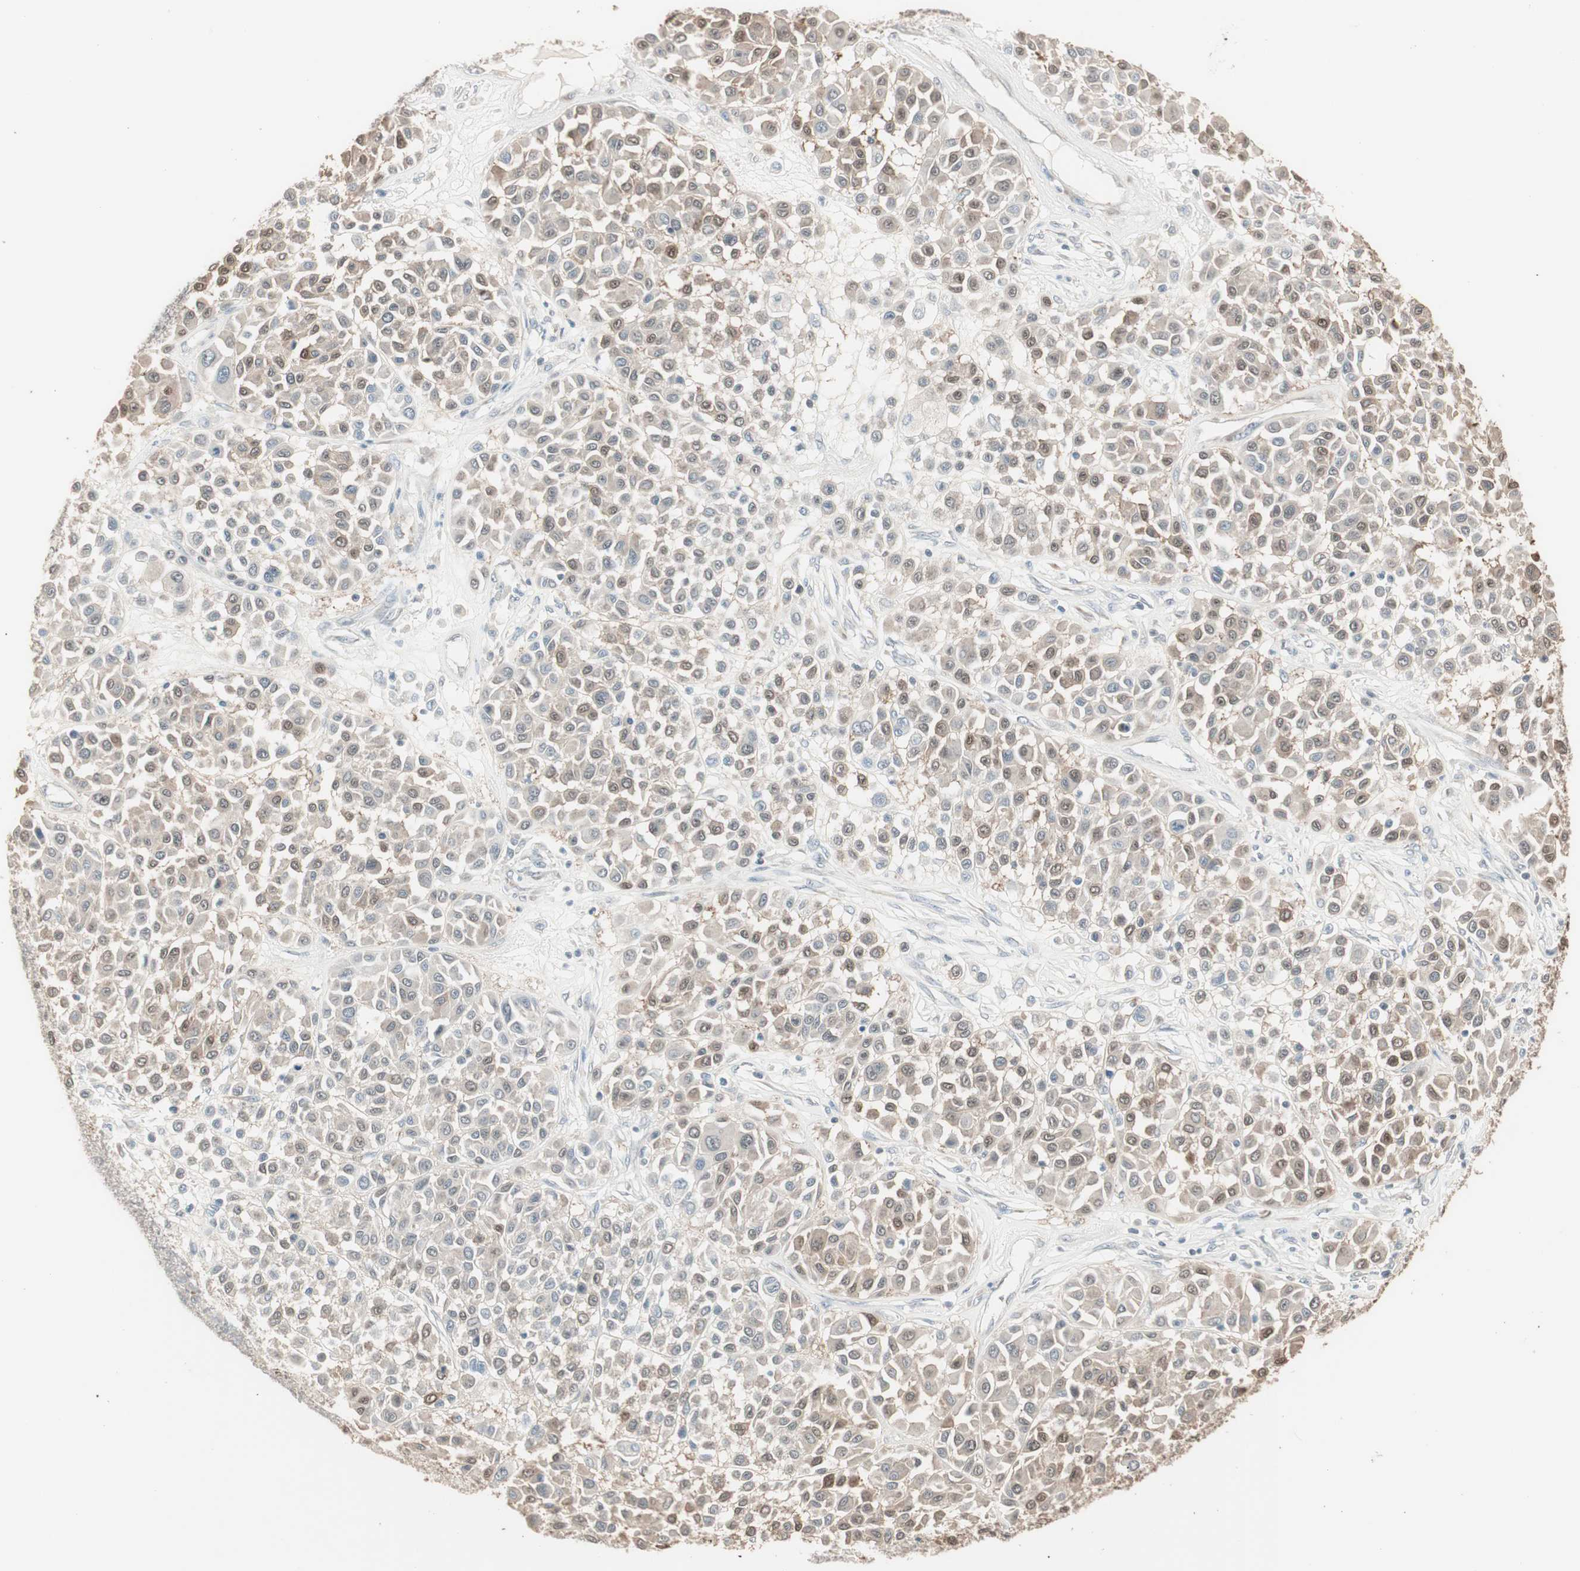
{"staining": {"intensity": "moderate", "quantity": "<25%", "location": "cytoplasmic/membranous,nuclear"}, "tissue": "melanoma", "cell_type": "Tumor cells", "image_type": "cancer", "snomed": [{"axis": "morphology", "description": "Malignant melanoma, Metastatic site"}, {"axis": "topography", "description": "Soft tissue"}], "caption": "Immunohistochemical staining of human malignant melanoma (metastatic site) reveals moderate cytoplasmic/membranous and nuclear protein staining in approximately <25% of tumor cells. (DAB = brown stain, brightfield microscopy at high magnification).", "gene": "PDZK1", "patient": {"sex": "male", "age": 41}}